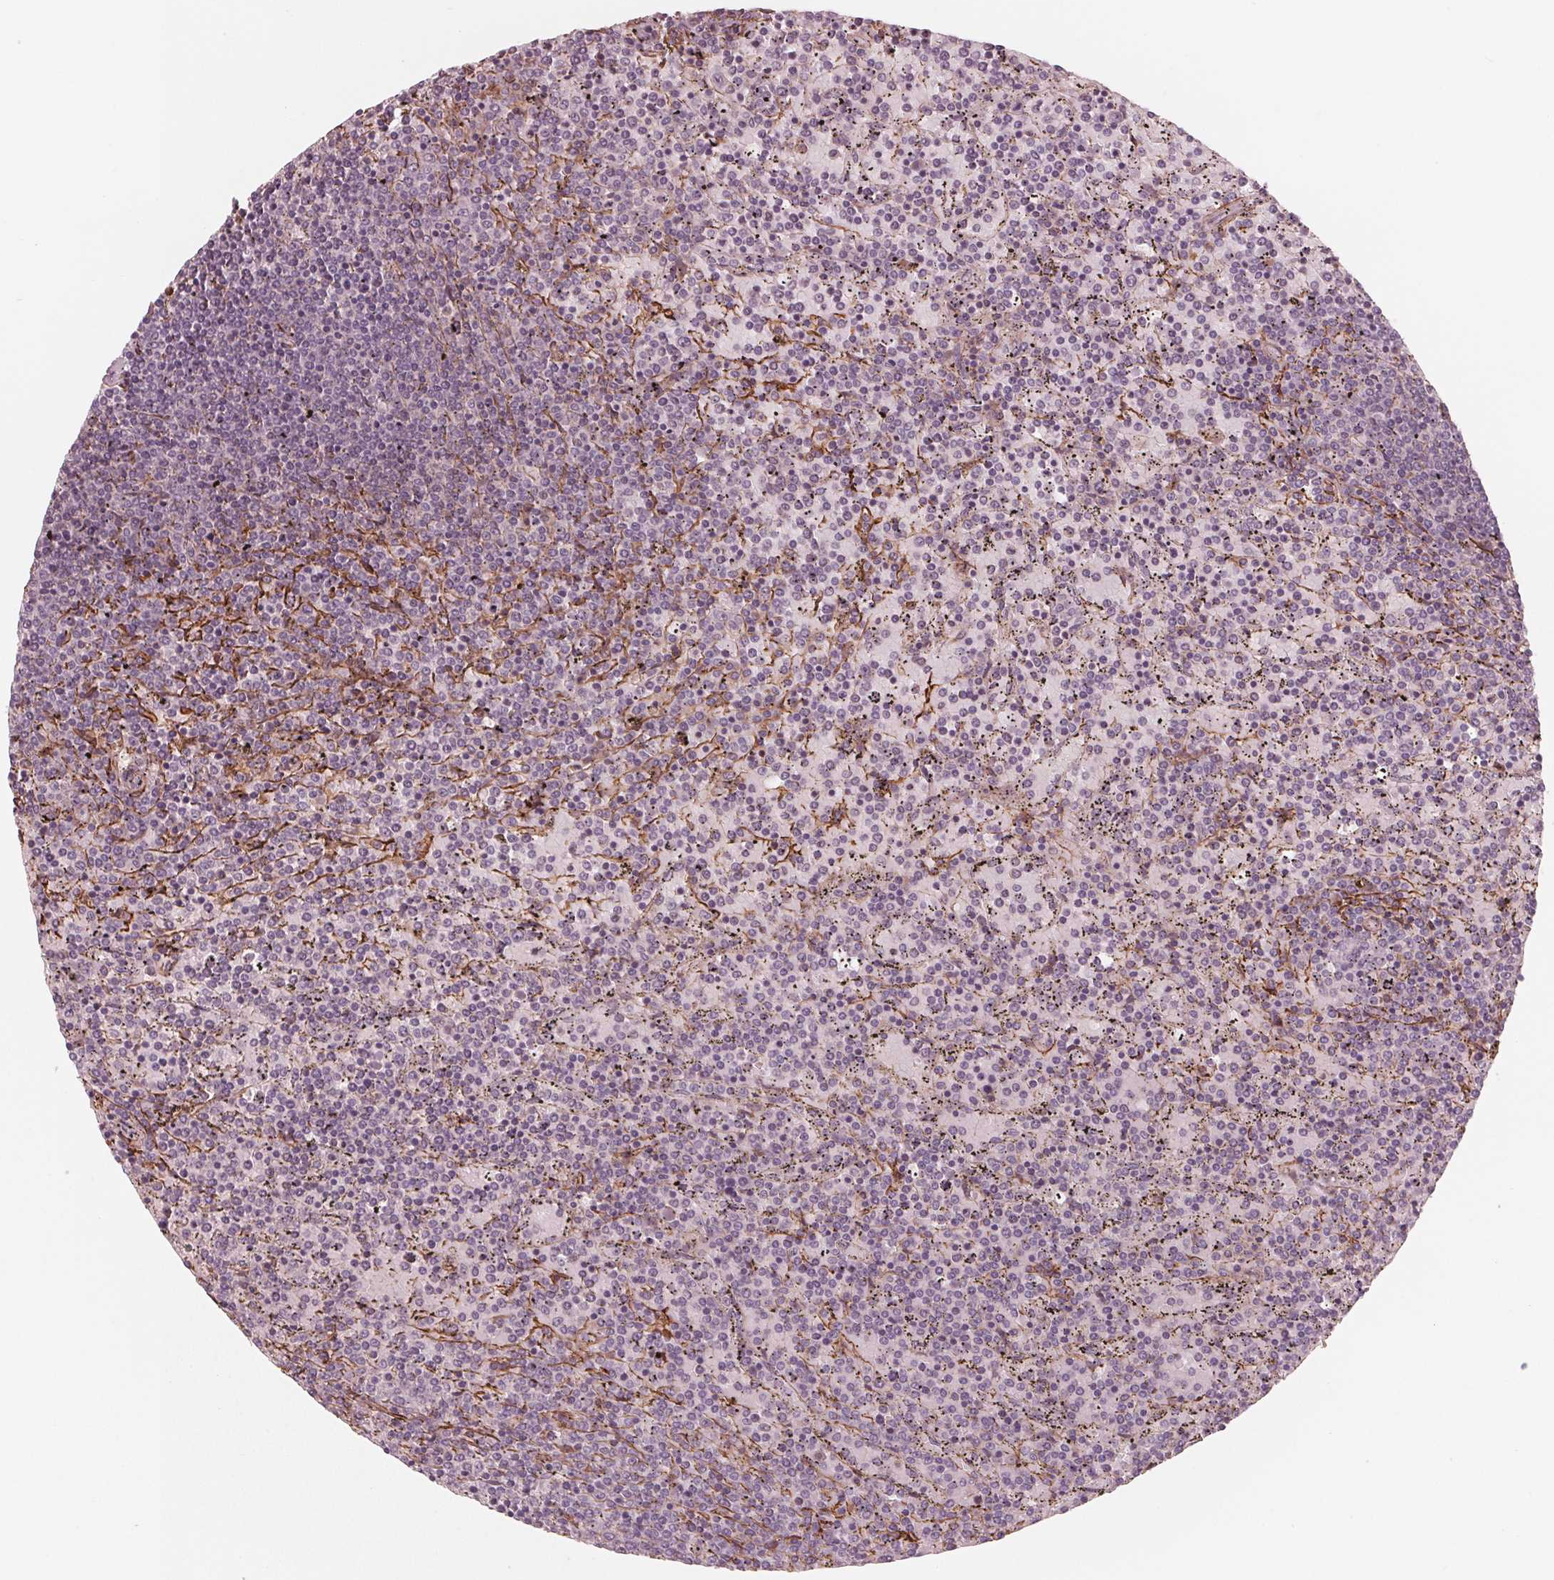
{"staining": {"intensity": "negative", "quantity": "none", "location": "none"}, "tissue": "lymphoma", "cell_type": "Tumor cells", "image_type": "cancer", "snomed": [{"axis": "morphology", "description": "Malignant lymphoma, non-Hodgkin's type, Low grade"}, {"axis": "topography", "description": "Spleen"}], "caption": "An immunohistochemistry (IHC) micrograph of low-grade malignant lymphoma, non-Hodgkin's type is shown. There is no staining in tumor cells of low-grade malignant lymphoma, non-Hodgkin's type.", "gene": "MIER3", "patient": {"sex": "female", "age": 77}}